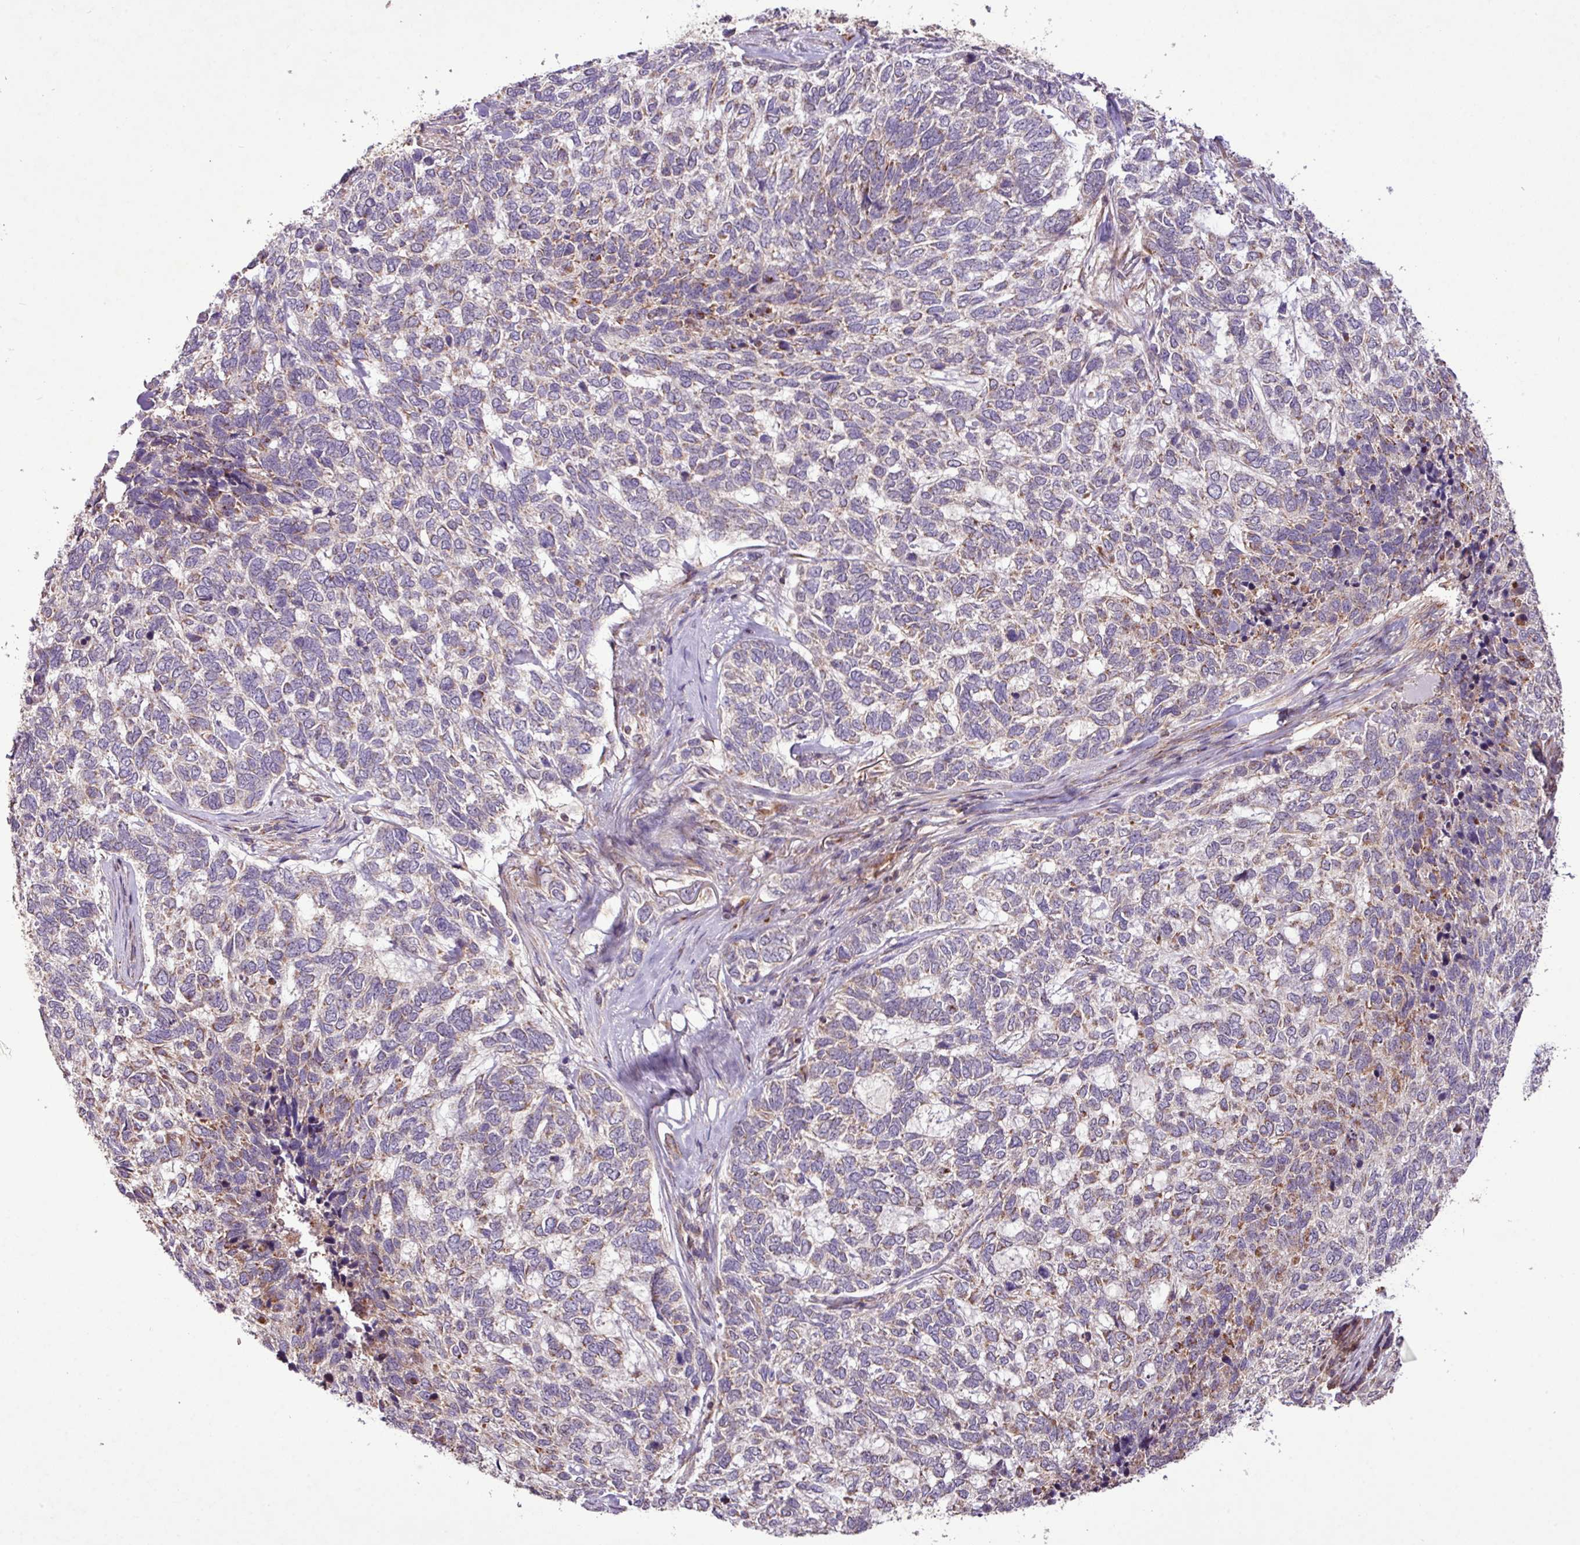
{"staining": {"intensity": "weak", "quantity": "25%-75%", "location": "cytoplasmic/membranous"}, "tissue": "skin cancer", "cell_type": "Tumor cells", "image_type": "cancer", "snomed": [{"axis": "morphology", "description": "Basal cell carcinoma"}, {"axis": "topography", "description": "Skin"}], "caption": "Protein expression by IHC shows weak cytoplasmic/membranous positivity in about 25%-75% of tumor cells in skin cancer (basal cell carcinoma).", "gene": "YPEL3", "patient": {"sex": "female", "age": 65}}